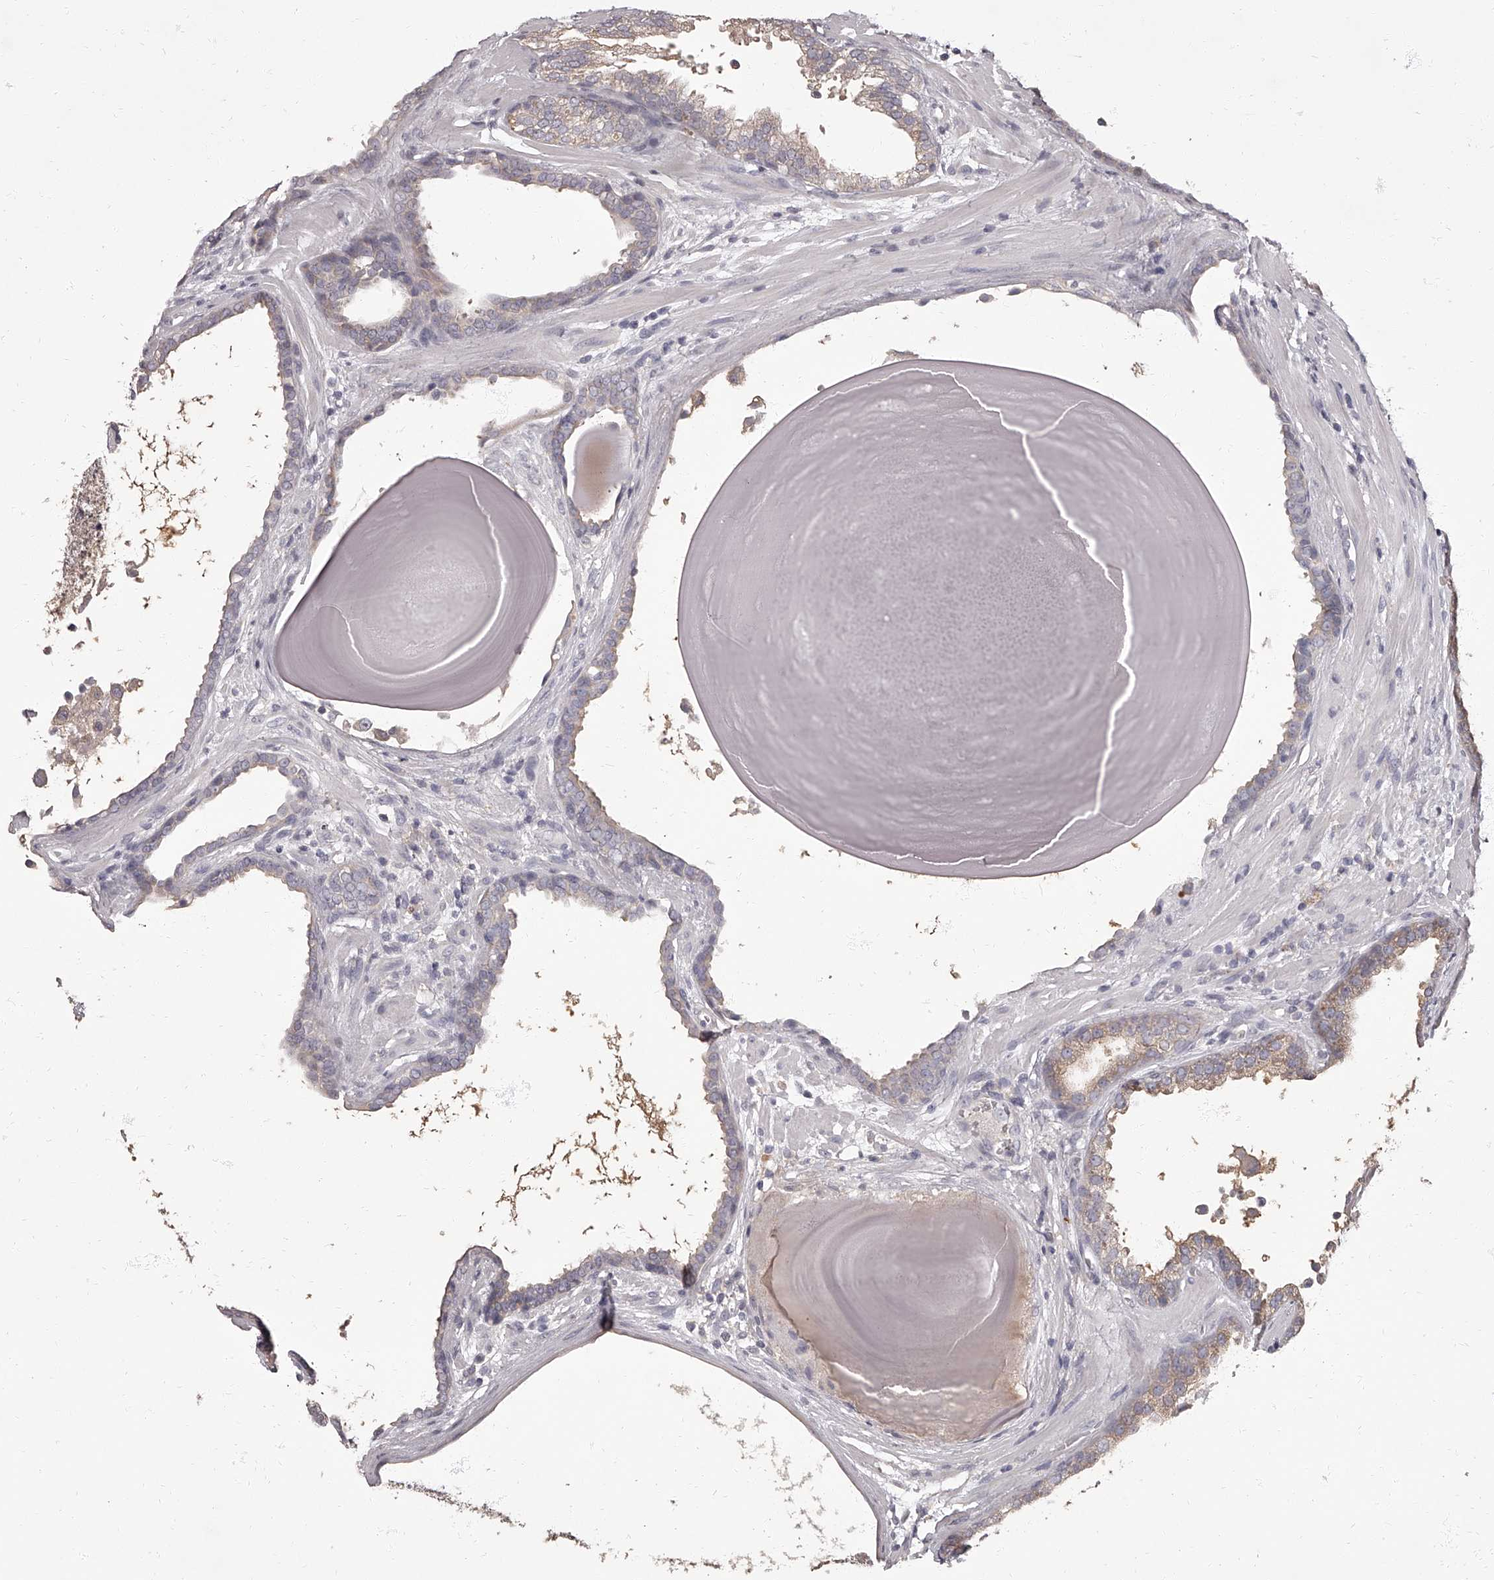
{"staining": {"intensity": "weak", "quantity": "<25%", "location": "cytoplasmic/membranous"}, "tissue": "prostate cancer", "cell_type": "Tumor cells", "image_type": "cancer", "snomed": [{"axis": "morphology", "description": "Adenocarcinoma, High grade"}, {"axis": "topography", "description": "Prostate"}], "caption": "Tumor cells are negative for brown protein staining in prostate high-grade adenocarcinoma.", "gene": "APEH", "patient": {"sex": "male", "age": 62}}